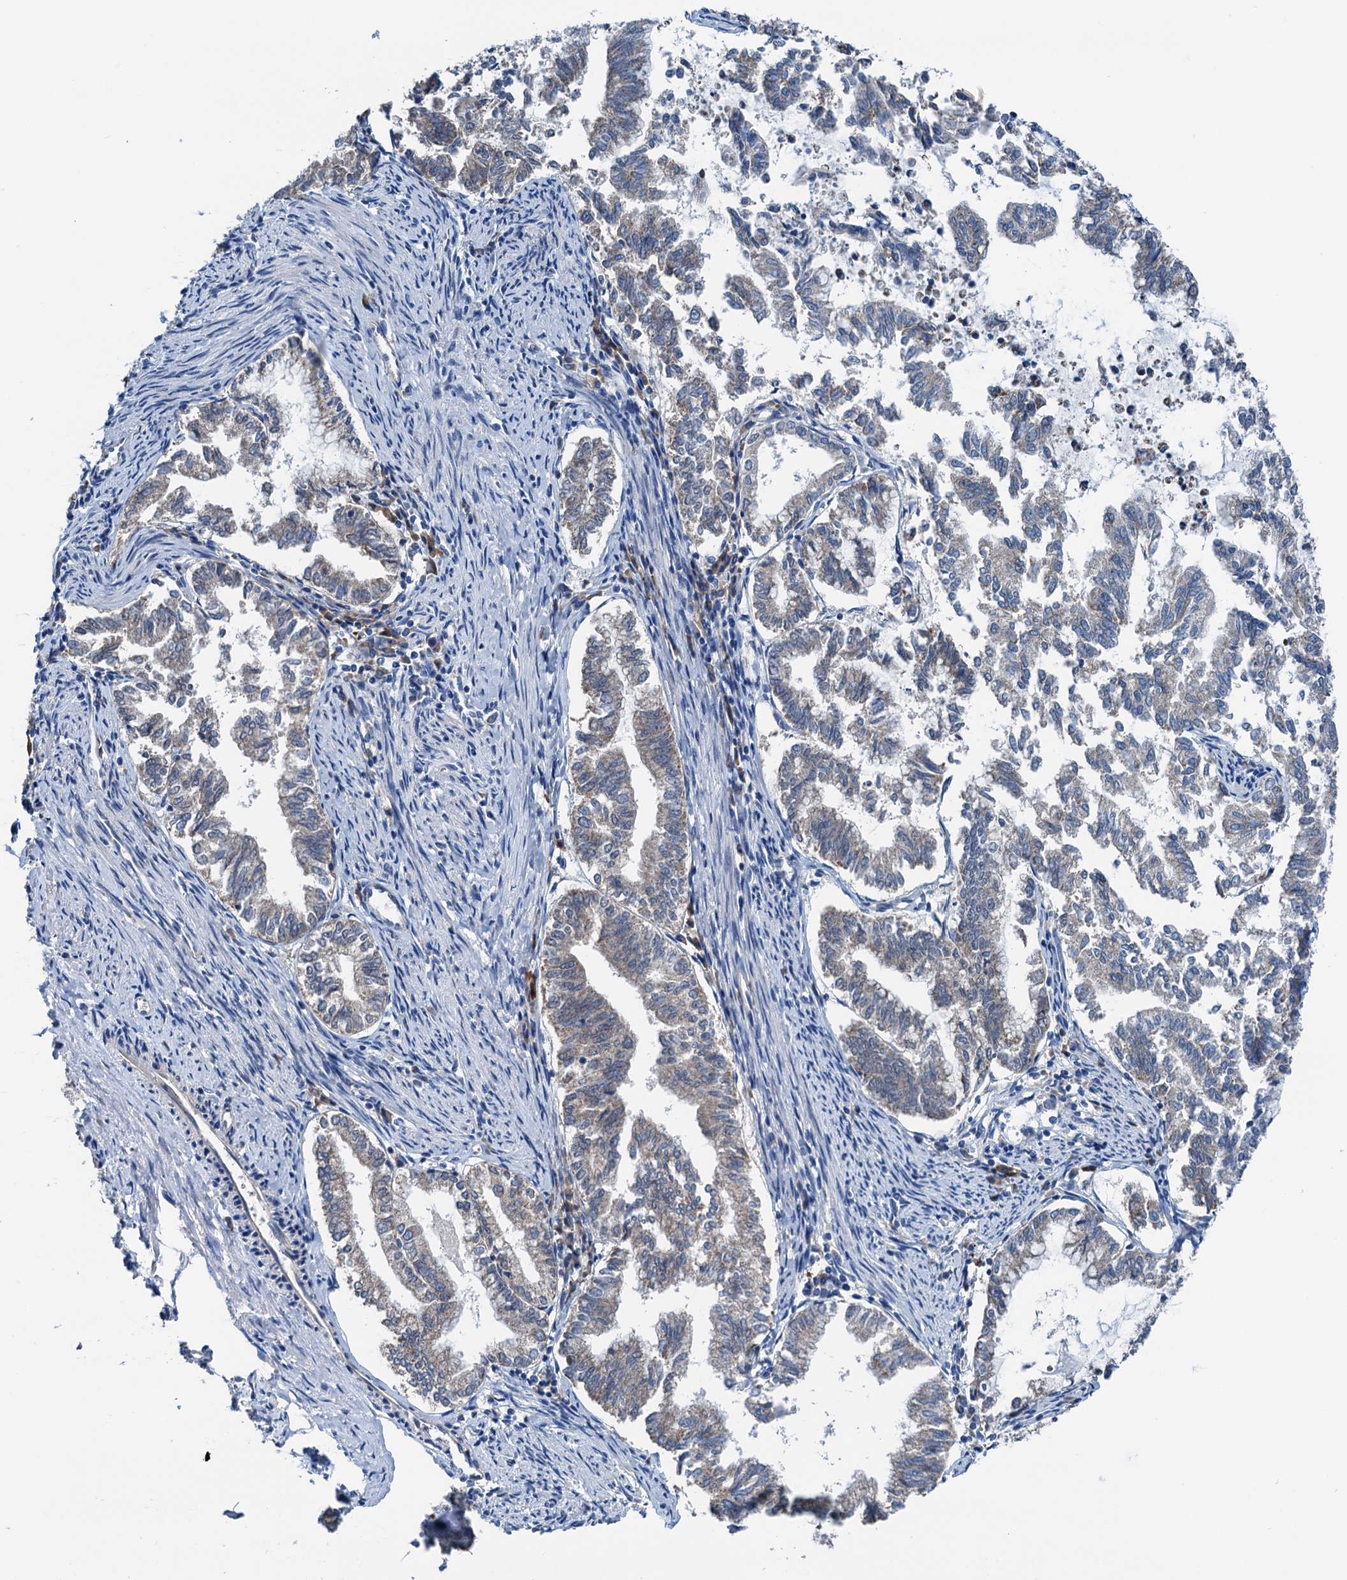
{"staining": {"intensity": "weak", "quantity": "<25%", "location": "cytoplasmic/membranous"}, "tissue": "endometrial cancer", "cell_type": "Tumor cells", "image_type": "cancer", "snomed": [{"axis": "morphology", "description": "Adenocarcinoma, NOS"}, {"axis": "topography", "description": "Endometrium"}], "caption": "IHC of human endometrial cancer reveals no expression in tumor cells. The staining is performed using DAB (3,3'-diaminobenzidine) brown chromogen with nuclei counter-stained in using hematoxylin.", "gene": "ELAC1", "patient": {"sex": "female", "age": 79}}